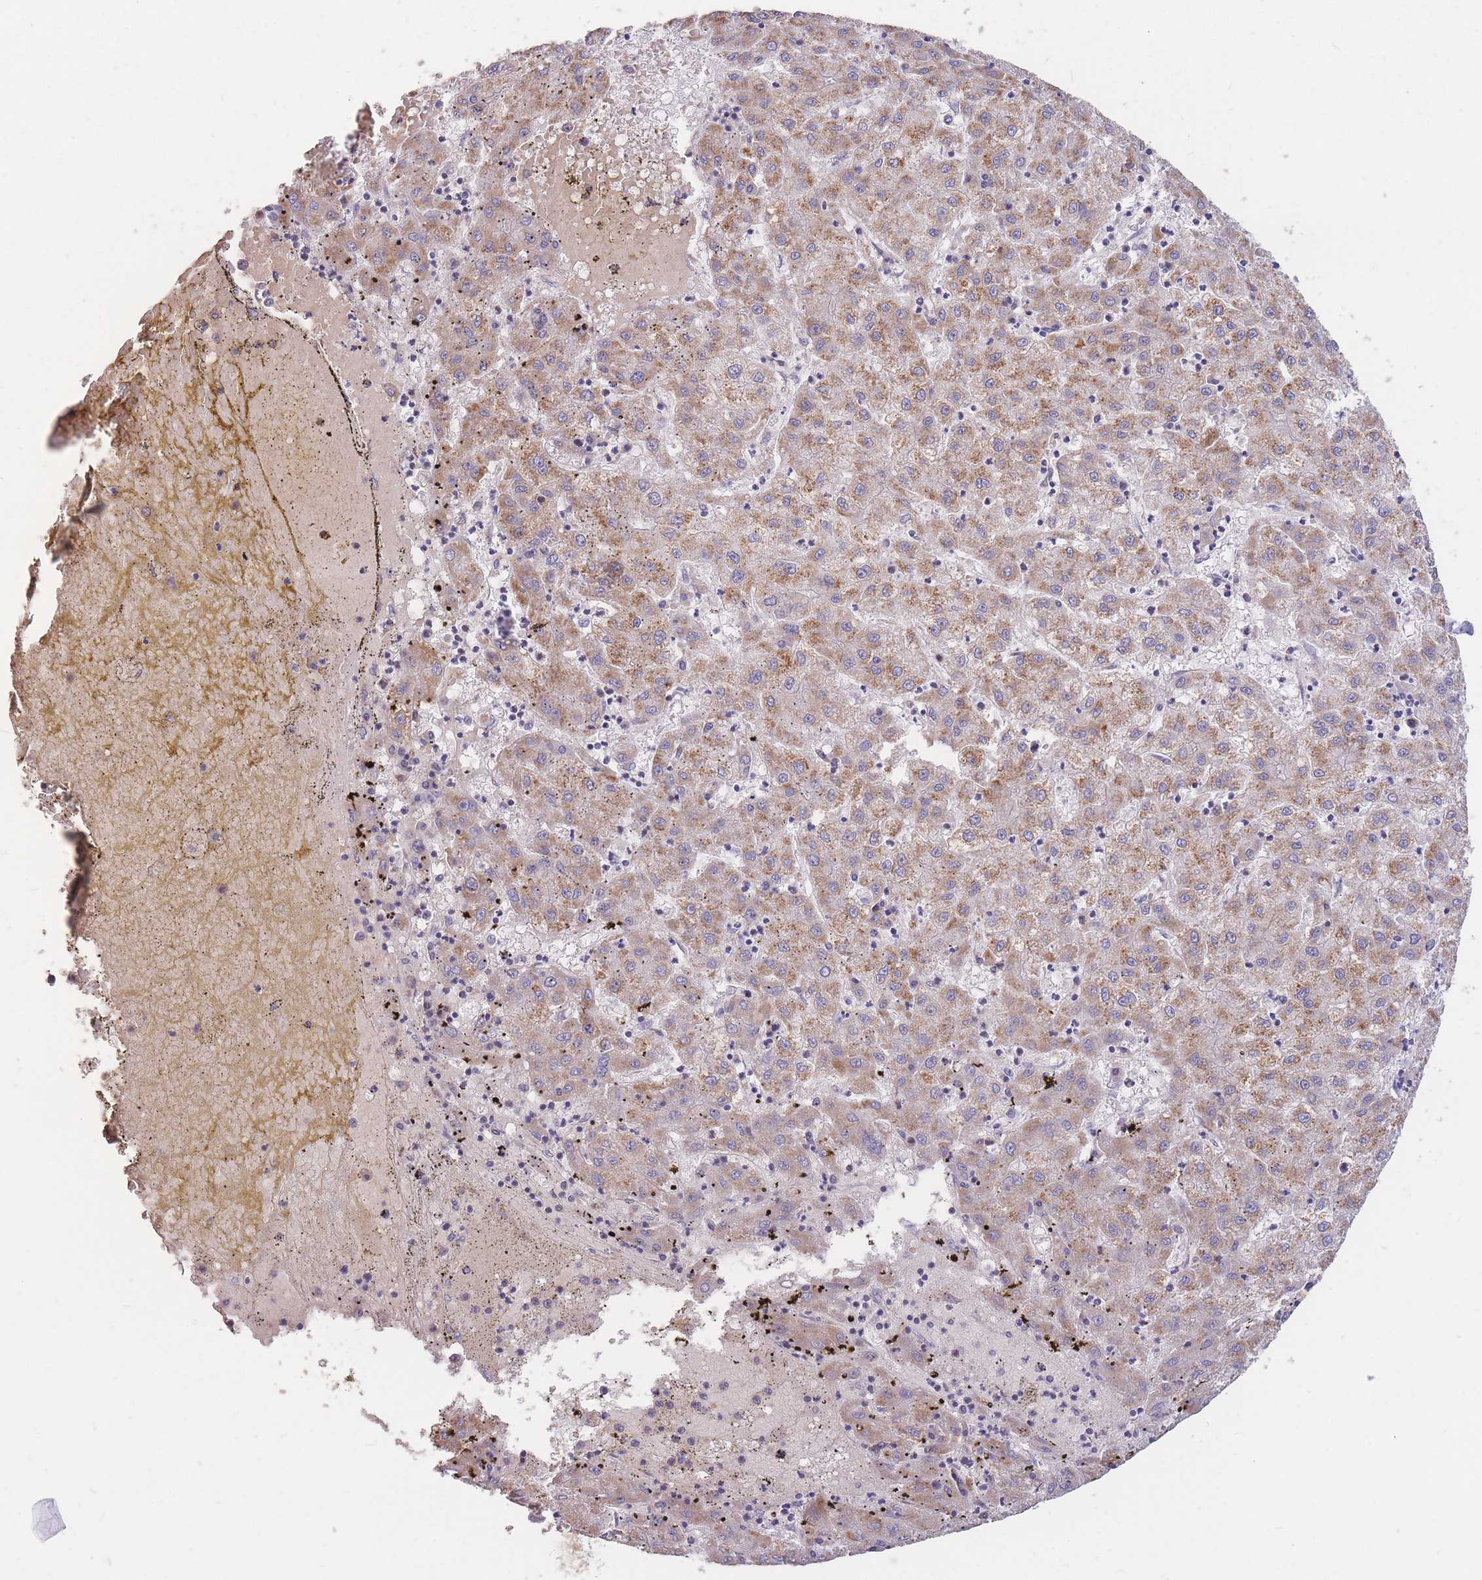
{"staining": {"intensity": "moderate", "quantity": "25%-75%", "location": "cytoplasmic/membranous"}, "tissue": "liver cancer", "cell_type": "Tumor cells", "image_type": "cancer", "snomed": [{"axis": "morphology", "description": "Carcinoma, Hepatocellular, NOS"}, {"axis": "topography", "description": "Liver"}], "caption": "Approximately 25%-75% of tumor cells in human hepatocellular carcinoma (liver) reveal moderate cytoplasmic/membranous protein expression as visualized by brown immunohistochemical staining.", "gene": "MRPS9", "patient": {"sex": "male", "age": 72}}